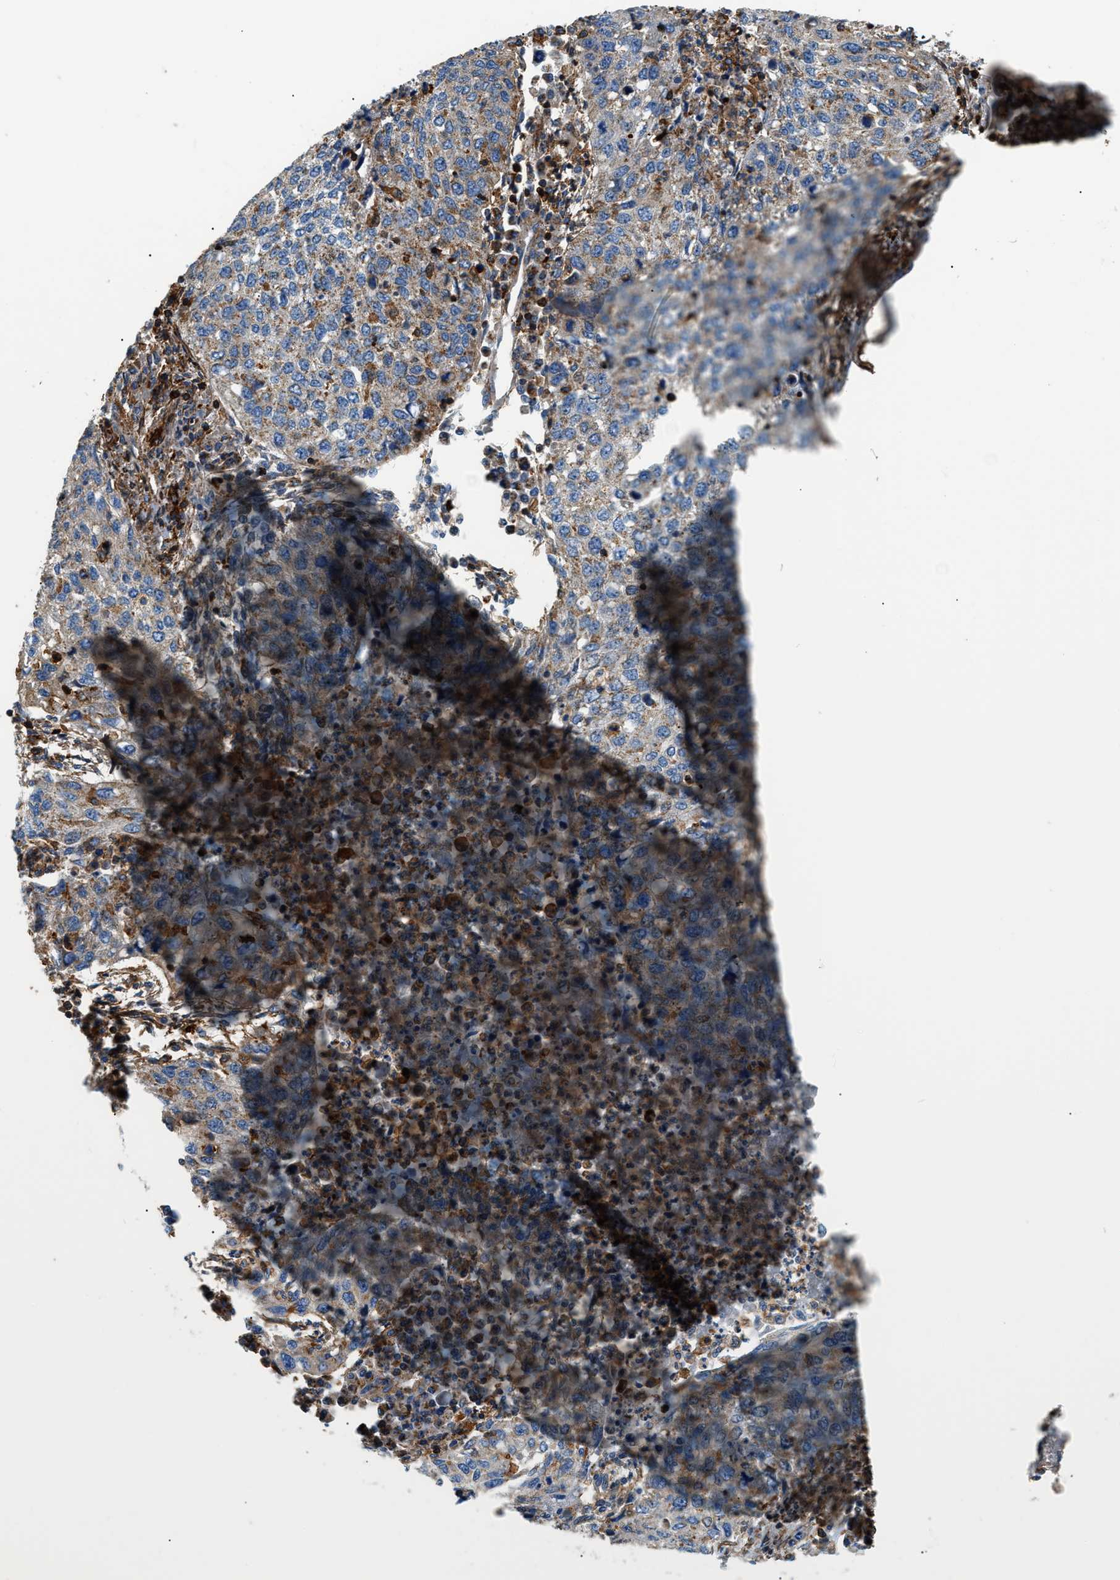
{"staining": {"intensity": "moderate", "quantity": "25%-75%", "location": "cytoplasmic/membranous"}, "tissue": "lung cancer", "cell_type": "Tumor cells", "image_type": "cancer", "snomed": [{"axis": "morphology", "description": "Squamous cell carcinoma, NOS"}, {"axis": "topography", "description": "Lung"}], "caption": "Squamous cell carcinoma (lung) stained with DAB IHC demonstrates medium levels of moderate cytoplasmic/membranous staining in about 25%-75% of tumor cells. (Stains: DAB in brown, nuclei in blue, Microscopy: brightfield microscopy at high magnification).", "gene": "DHODH", "patient": {"sex": "female", "age": 63}}